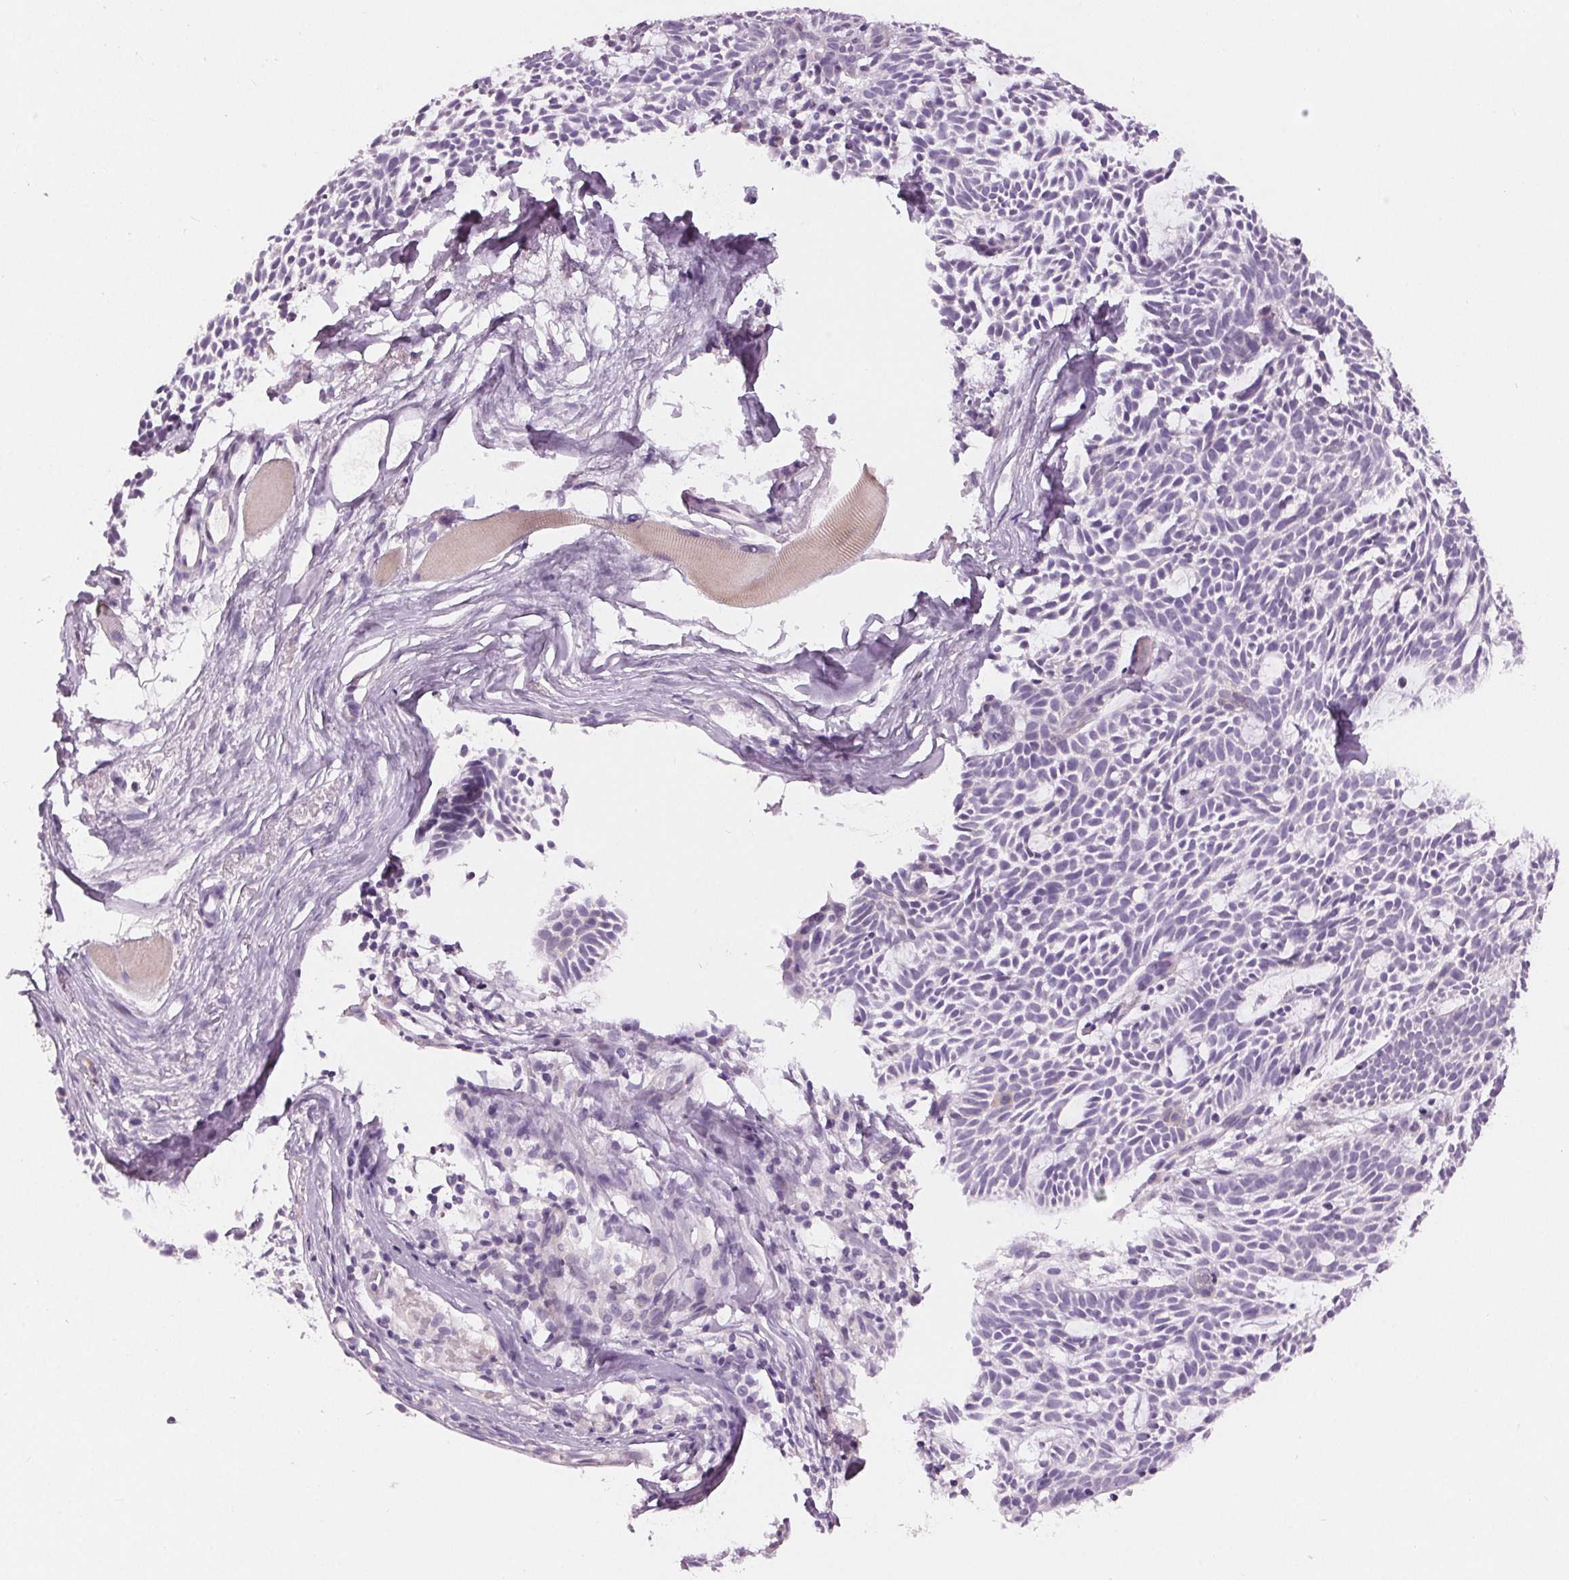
{"staining": {"intensity": "negative", "quantity": "none", "location": "none"}, "tissue": "skin cancer", "cell_type": "Tumor cells", "image_type": "cancer", "snomed": [{"axis": "morphology", "description": "Basal cell carcinoma"}, {"axis": "topography", "description": "Skin"}], "caption": "A photomicrograph of skin basal cell carcinoma stained for a protein displays no brown staining in tumor cells.", "gene": "MISP", "patient": {"sex": "male", "age": 83}}